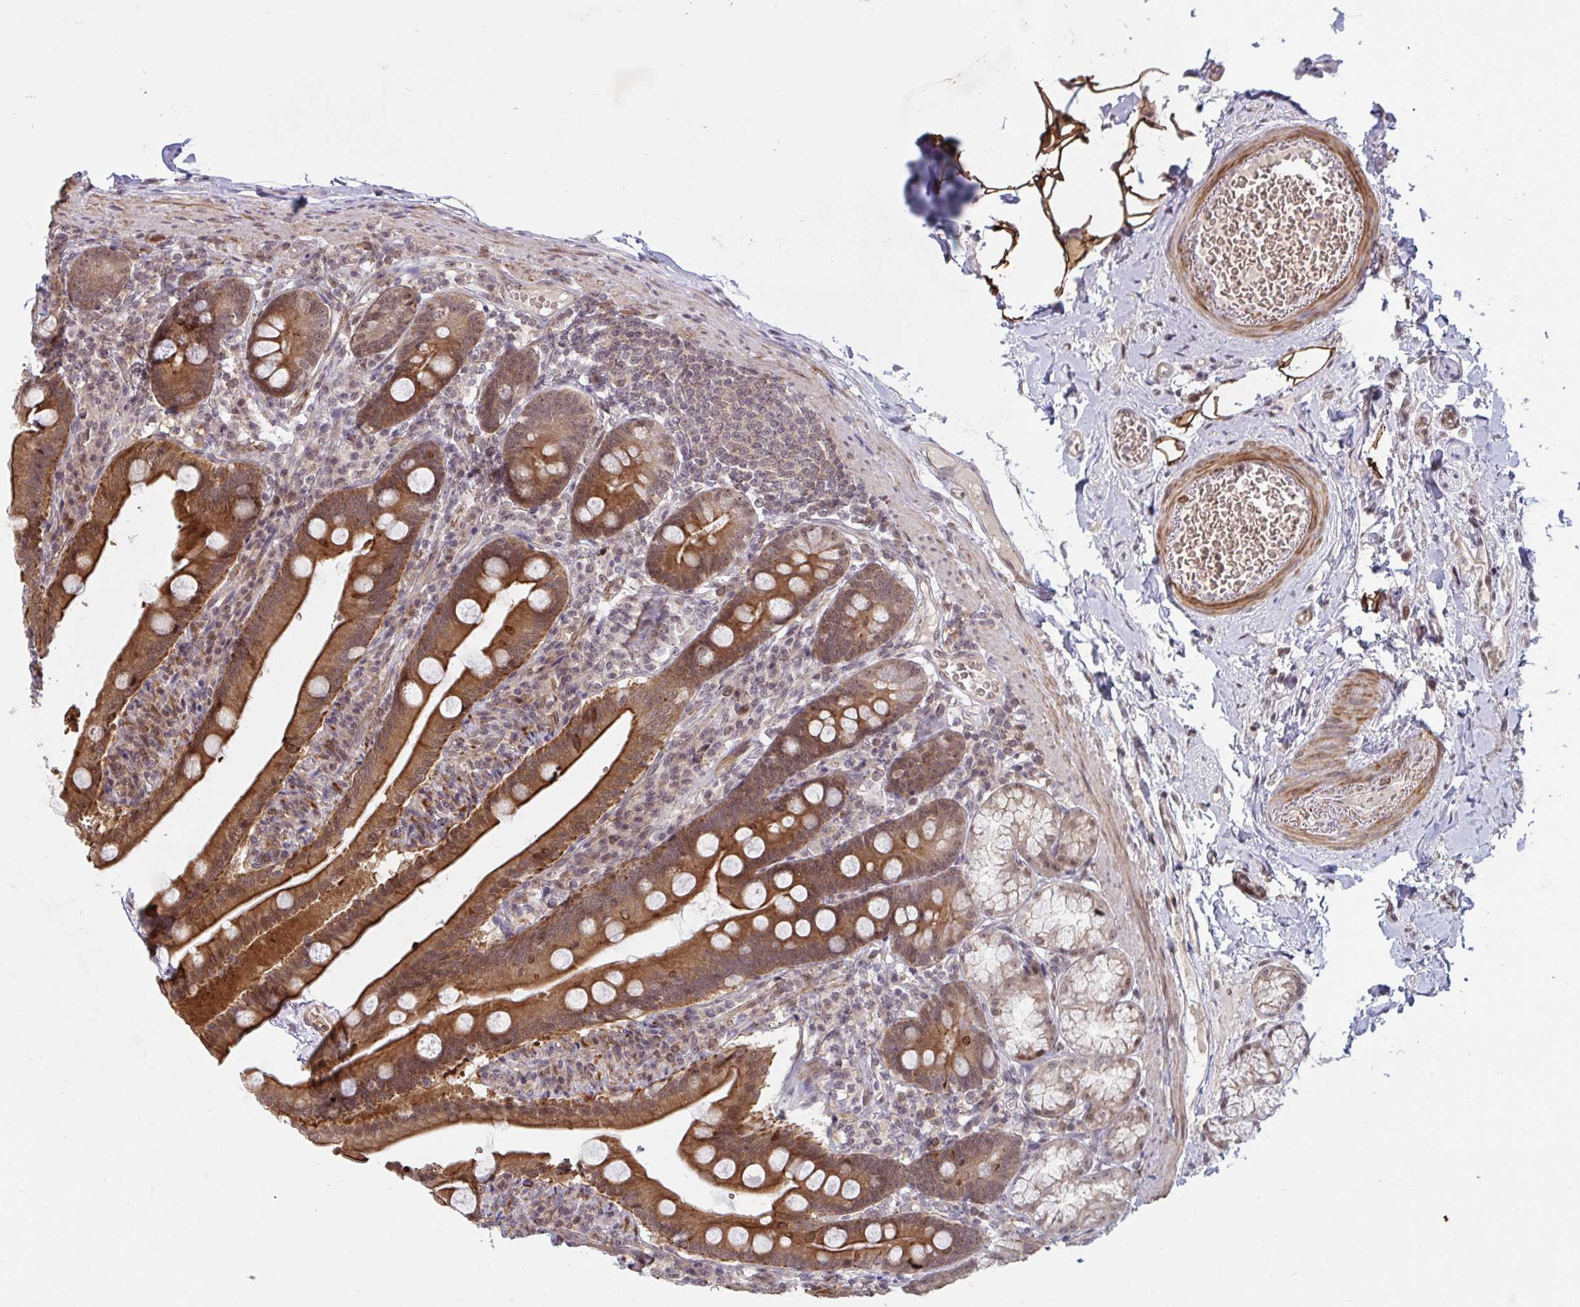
{"staining": {"intensity": "strong", "quantity": ">75%", "location": "cytoplasmic/membranous,nuclear"}, "tissue": "duodenum", "cell_type": "Glandular cells", "image_type": "normal", "snomed": [{"axis": "morphology", "description": "Normal tissue, NOS"}, {"axis": "topography", "description": "Duodenum"}], "caption": "There is high levels of strong cytoplasmic/membranous,nuclear positivity in glandular cells of benign duodenum, as demonstrated by immunohistochemical staining (brown color).", "gene": "NLRP13", "patient": {"sex": "female", "age": 67}}